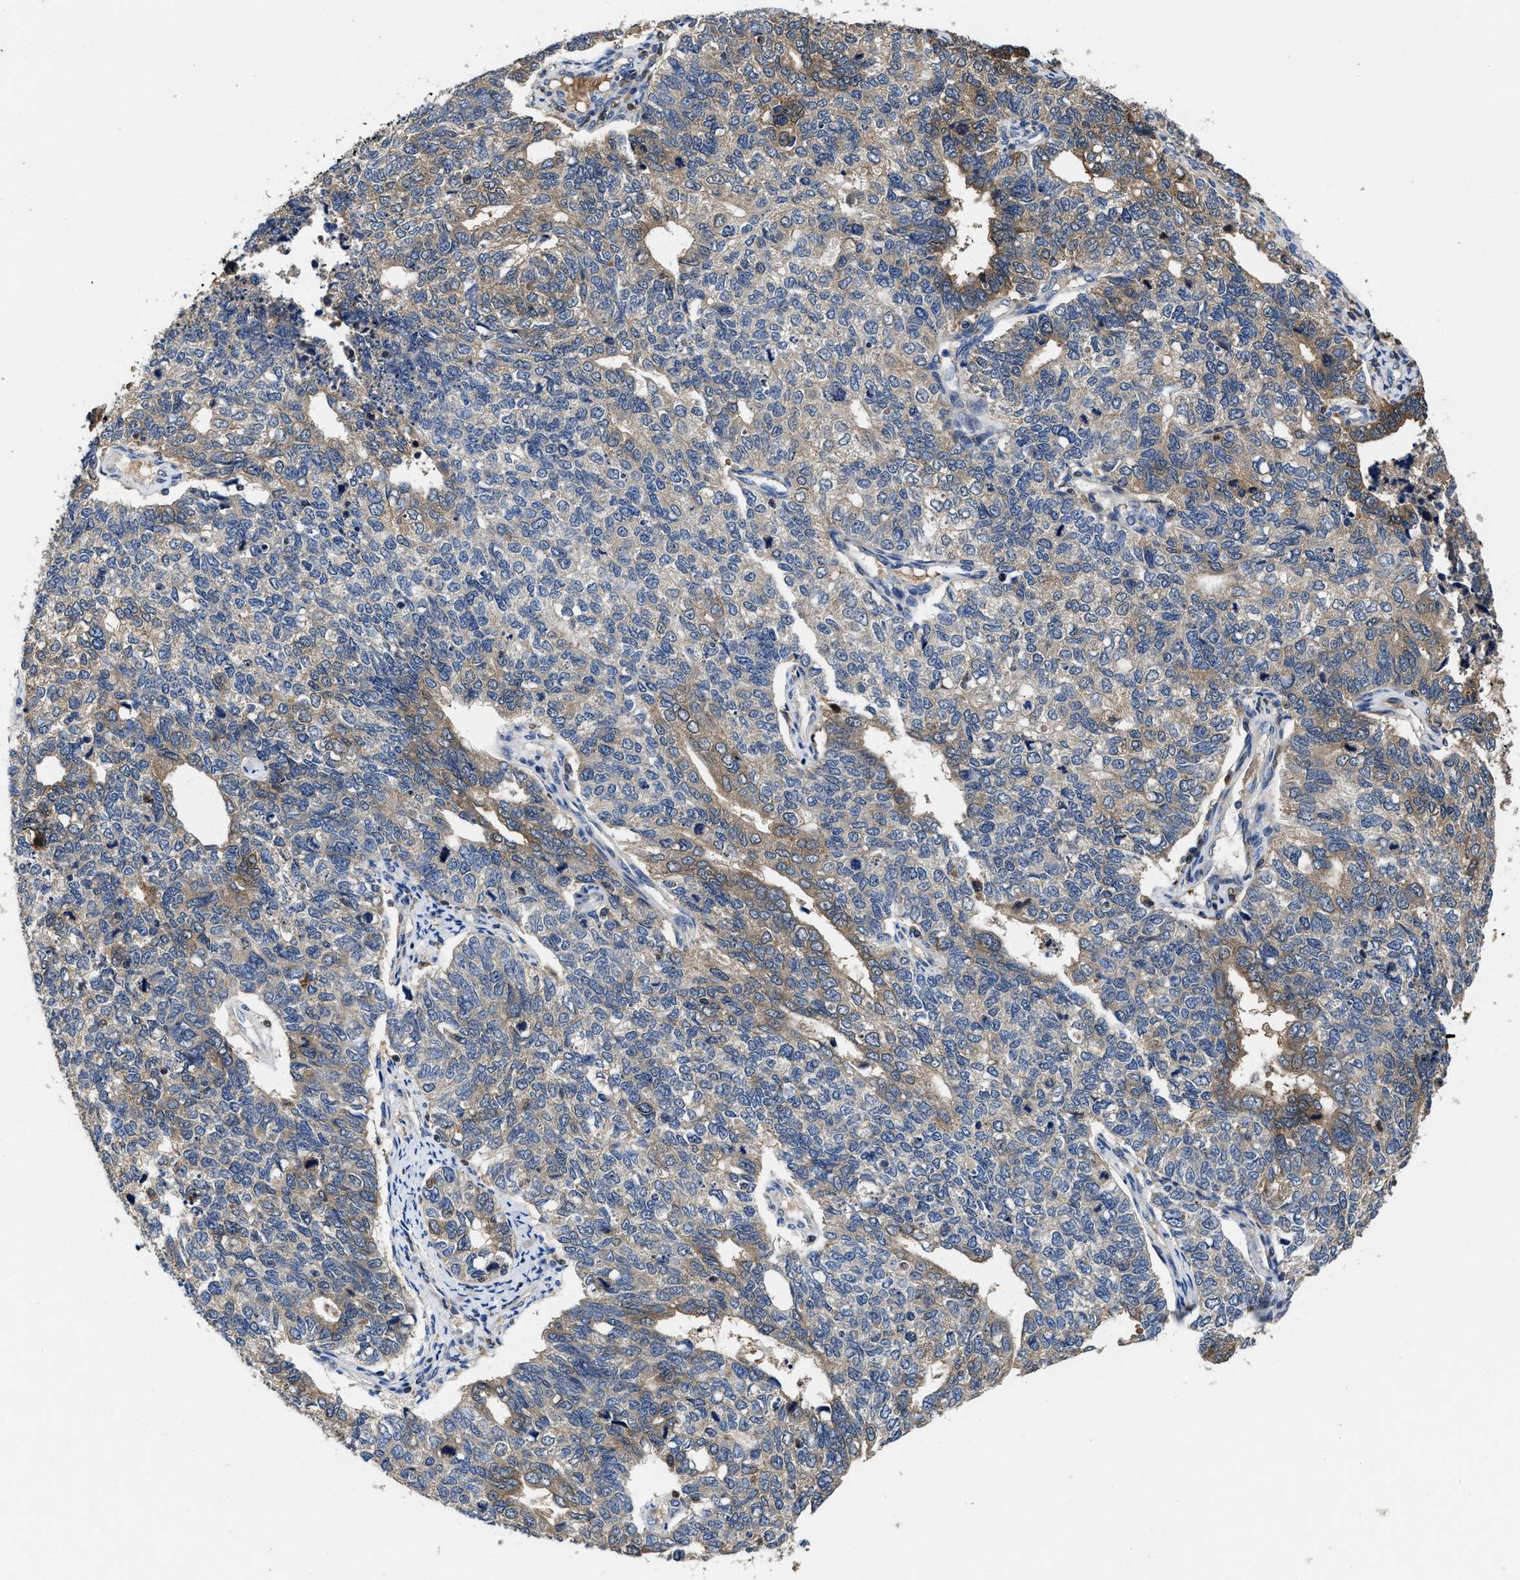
{"staining": {"intensity": "moderate", "quantity": "25%-75%", "location": "cytoplasmic/membranous"}, "tissue": "cervical cancer", "cell_type": "Tumor cells", "image_type": "cancer", "snomed": [{"axis": "morphology", "description": "Squamous cell carcinoma, NOS"}, {"axis": "topography", "description": "Cervix"}], "caption": "This is an image of immunohistochemistry (IHC) staining of cervical cancer, which shows moderate expression in the cytoplasmic/membranous of tumor cells.", "gene": "RGS10", "patient": {"sex": "female", "age": 63}}